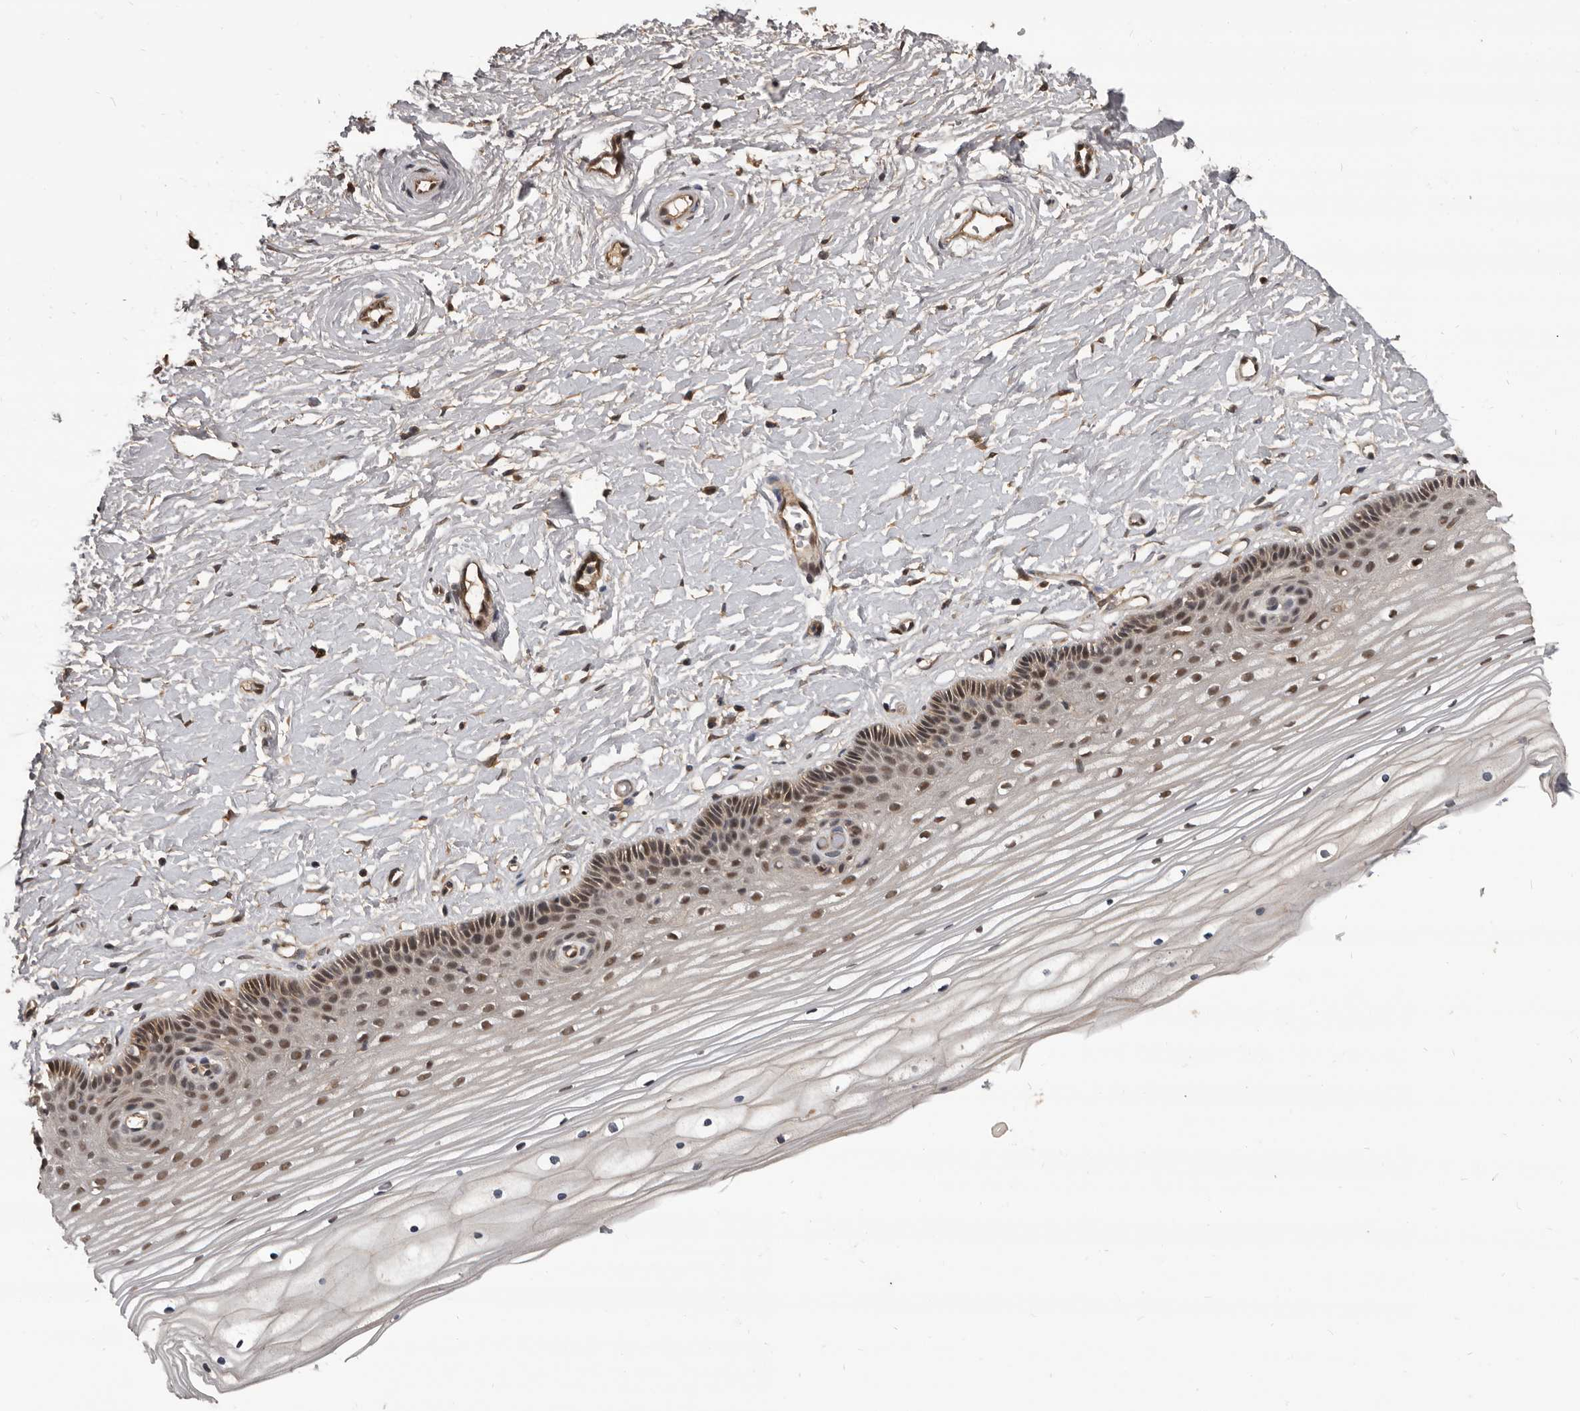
{"staining": {"intensity": "moderate", "quantity": ">75%", "location": "nuclear"}, "tissue": "vagina", "cell_type": "Squamous epithelial cells", "image_type": "normal", "snomed": [{"axis": "morphology", "description": "Normal tissue, NOS"}, {"axis": "topography", "description": "Vagina"}, {"axis": "topography", "description": "Cervix"}], "caption": "Brown immunohistochemical staining in benign vagina displays moderate nuclear expression in approximately >75% of squamous epithelial cells.", "gene": "AHR", "patient": {"sex": "female", "age": 40}}